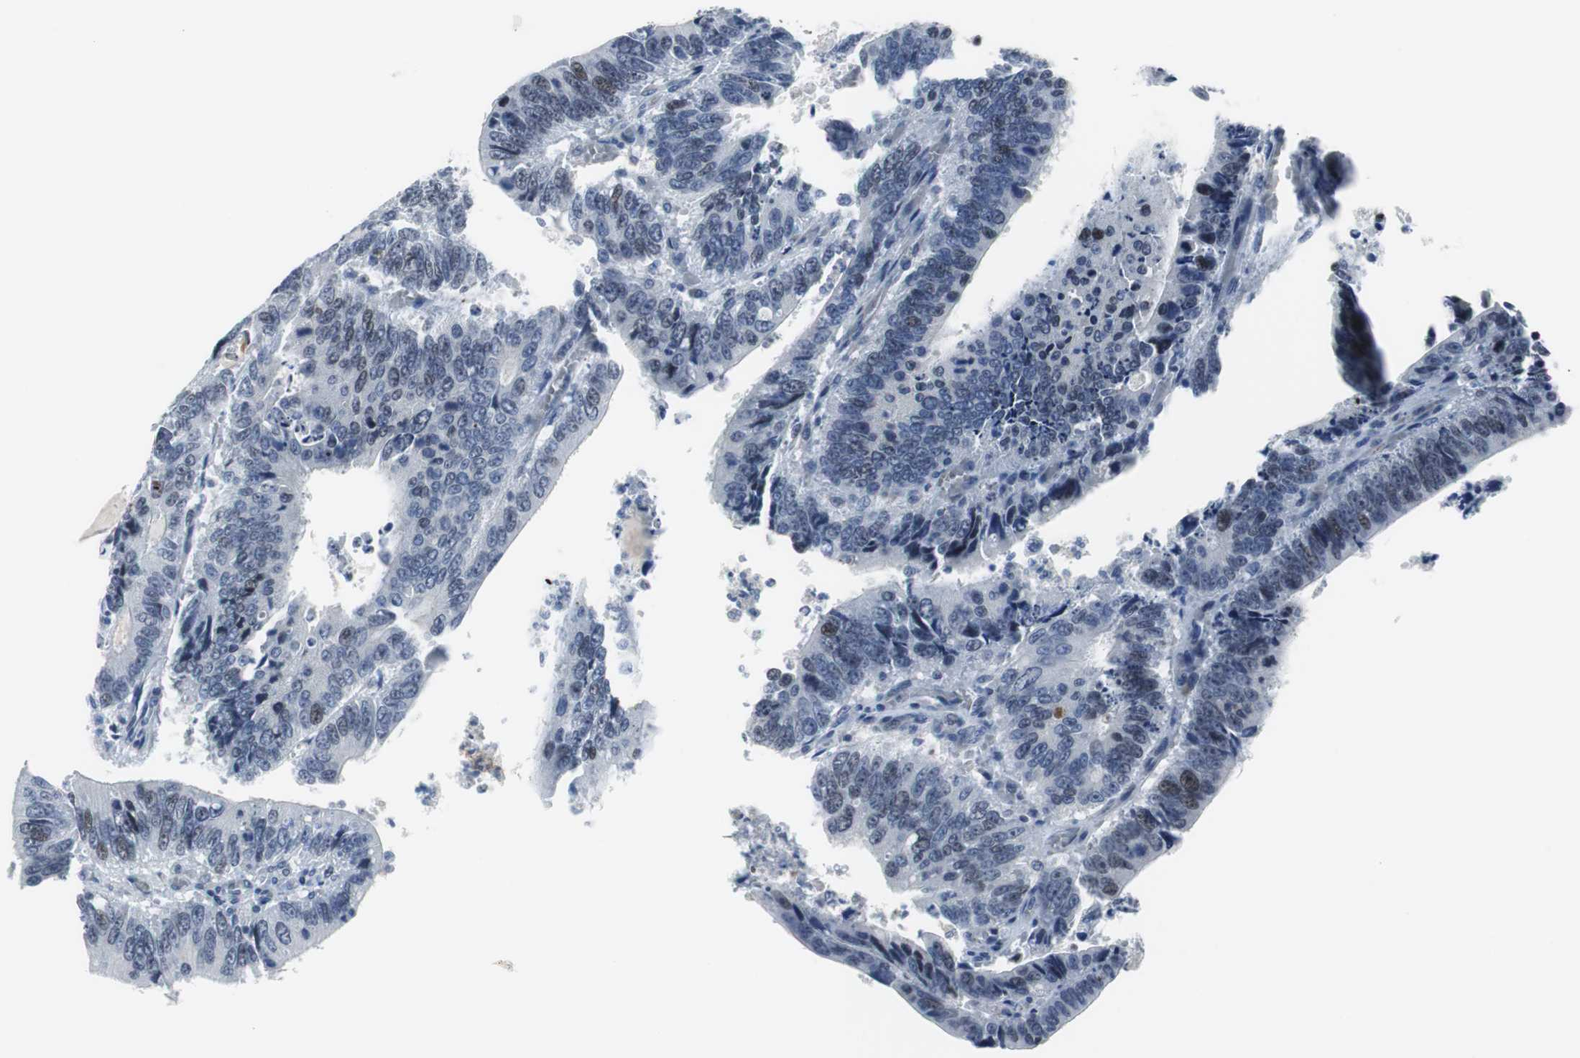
{"staining": {"intensity": "weak", "quantity": "<25%", "location": "nuclear"}, "tissue": "colorectal cancer", "cell_type": "Tumor cells", "image_type": "cancer", "snomed": [{"axis": "morphology", "description": "Adenocarcinoma, NOS"}, {"axis": "topography", "description": "Colon"}], "caption": "This is a photomicrograph of immunohistochemistry (IHC) staining of colorectal adenocarcinoma, which shows no expression in tumor cells.", "gene": "DOK1", "patient": {"sex": "male", "age": 72}}